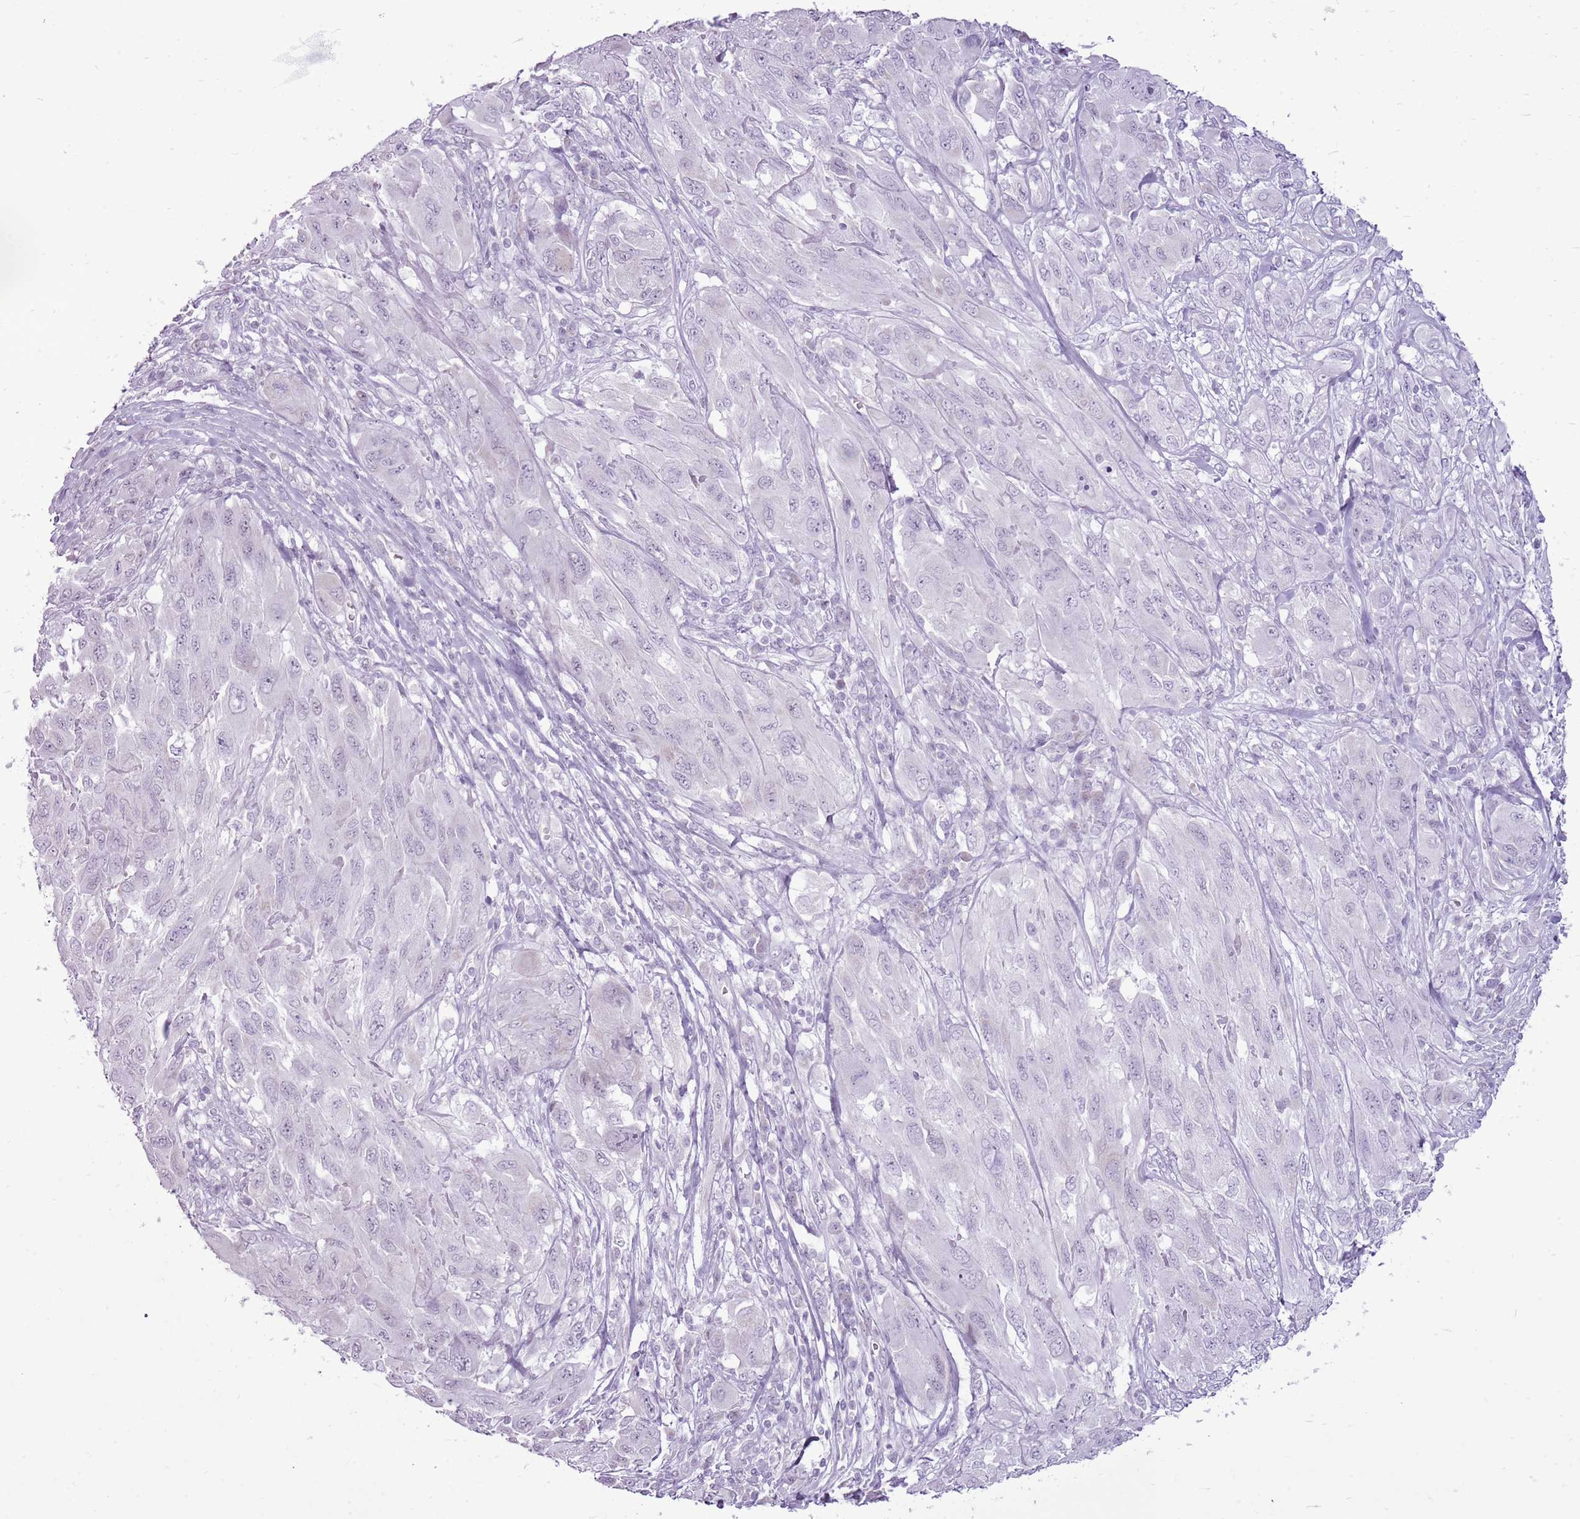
{"staining": {"intensity": "negative", "quantity": "none", "location": "none"}, "tissue": "melanoma", "cell_type": "Tumor cells", "image_type": "cancer", "snomed": [{"axis": "morphology", "description": "Malignant melanoma, NOS"}, {"axis": "topography", "description": "Skin"}], "caption": "DAB (3,3'-diaminobenzidine) immunohistochemical staining of melanoma displays no significant staining in tumor cells.", "gene": "RPL3L", "patient": {"sex": "female", "age": 91}}